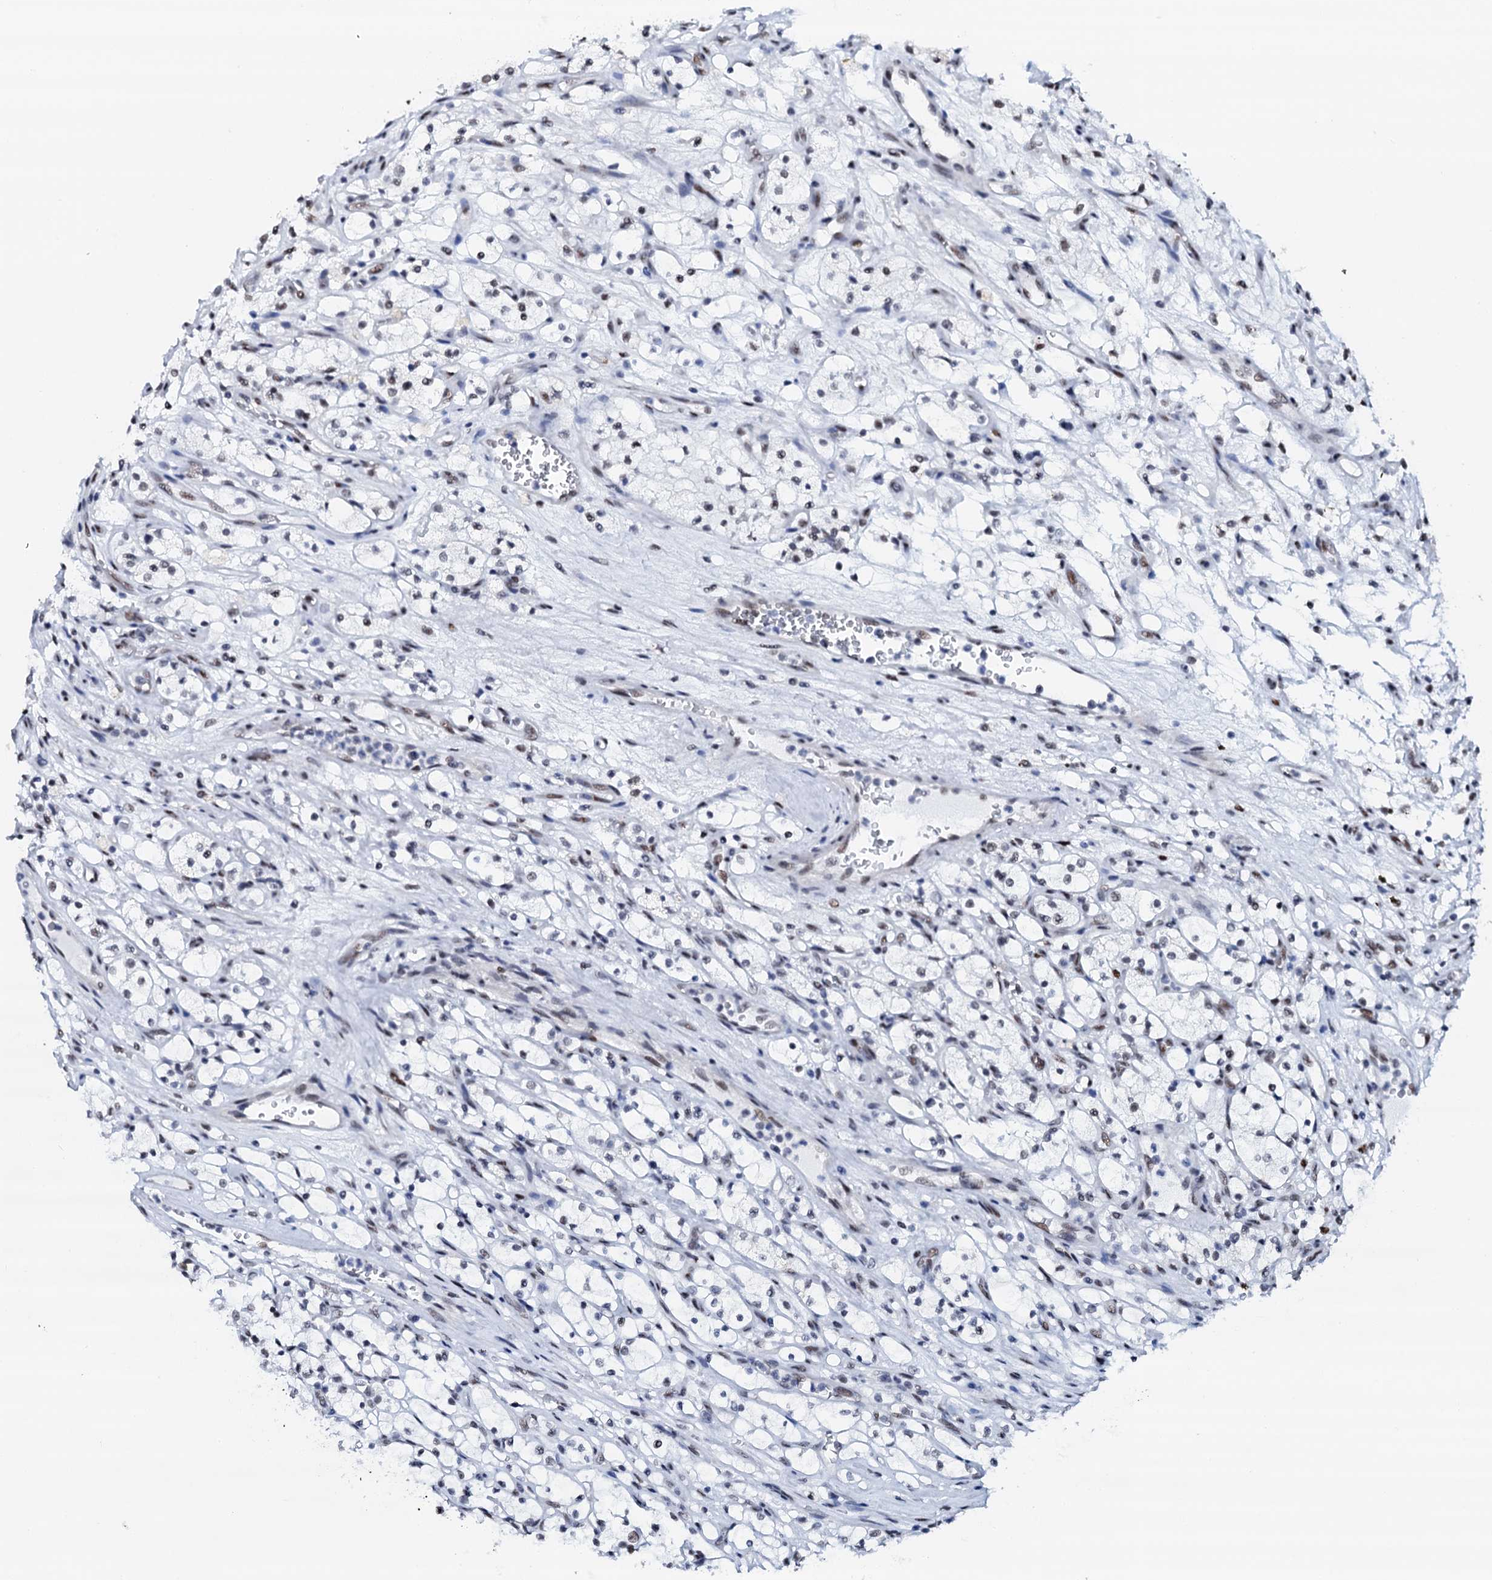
{"staining": {"intensity": "weak", "quantity": "25%-75%", "location": "nuclear"}, "tissue": "renal cancer", "cell_type": "Tumor cells", "image_type": "cancer", "snomed": [{"axis": "morphology", "description": "Adenocarcinoma, NOS"}, {"axis": "topography", "description": "Kidney"}], "caption": "An immunohistochemistry (IHC) photomicrograph of tumor tissue is shown. Protein staining in brown shows weak nuclear positivity in renal adenocarcinoma within tumor cells.", "gene": "NKAPD1", "patient": {"sex": "female", "age": 69}}